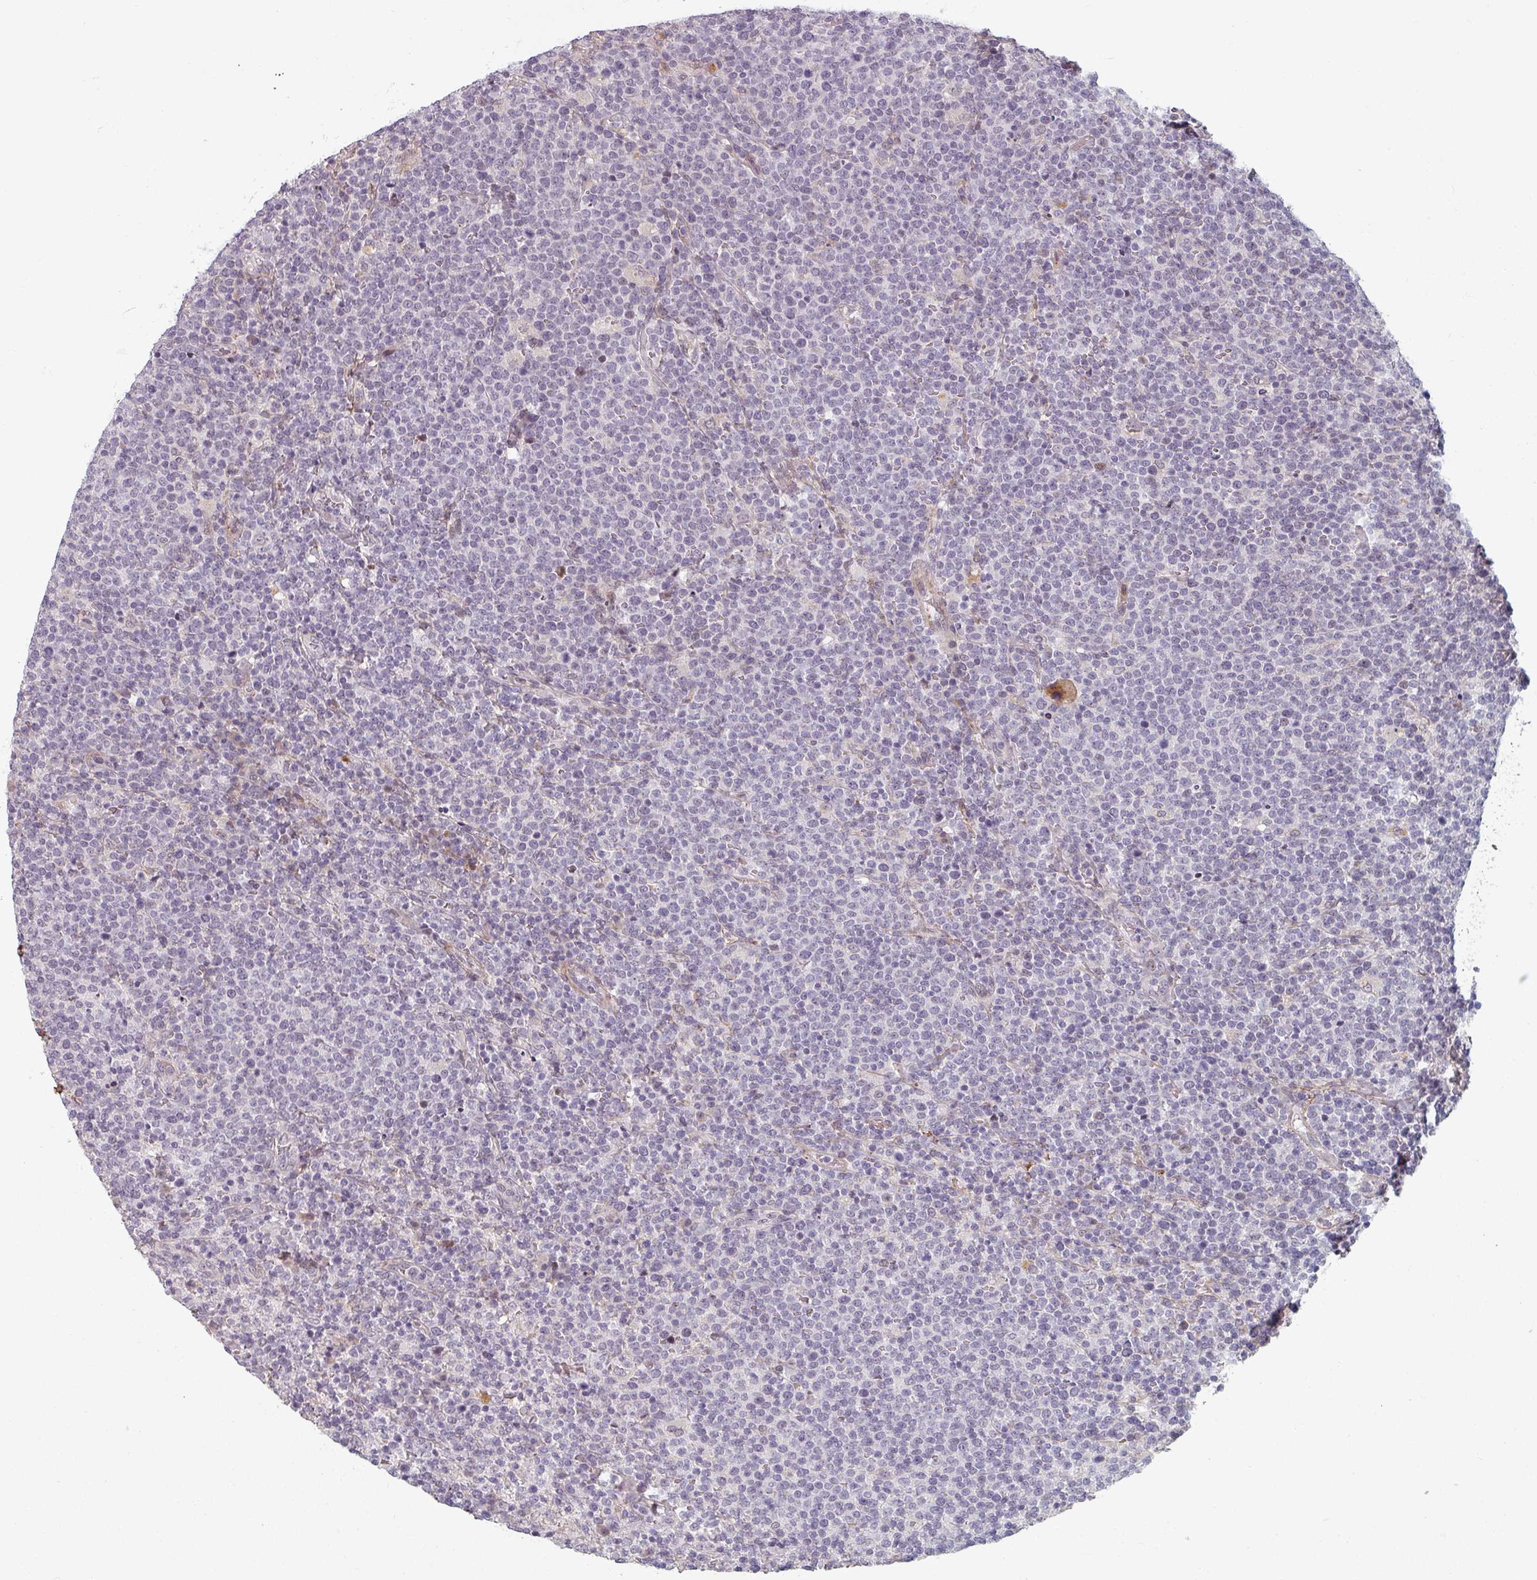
{"staining": {"intensity": "negative", "quantity": "none", "location": "none"}, "tissue": "lymphoma", "cell_type": "Tumor cells", "image_type": "cancer", "snomed": [{"axis": "morphology", "description": "Malignant lymphoma, non-Hodgkin's type, High grade"}, {"axis": "topography", "description": "Lymph node"}], "caption": "The micrograph reveals no significant staining in tumor cells of malignant lymphoma, non-Hodgkin's type (high-grade).", "gene": "CYB5RL", "patient": {"sex": "male", "age": 61}}